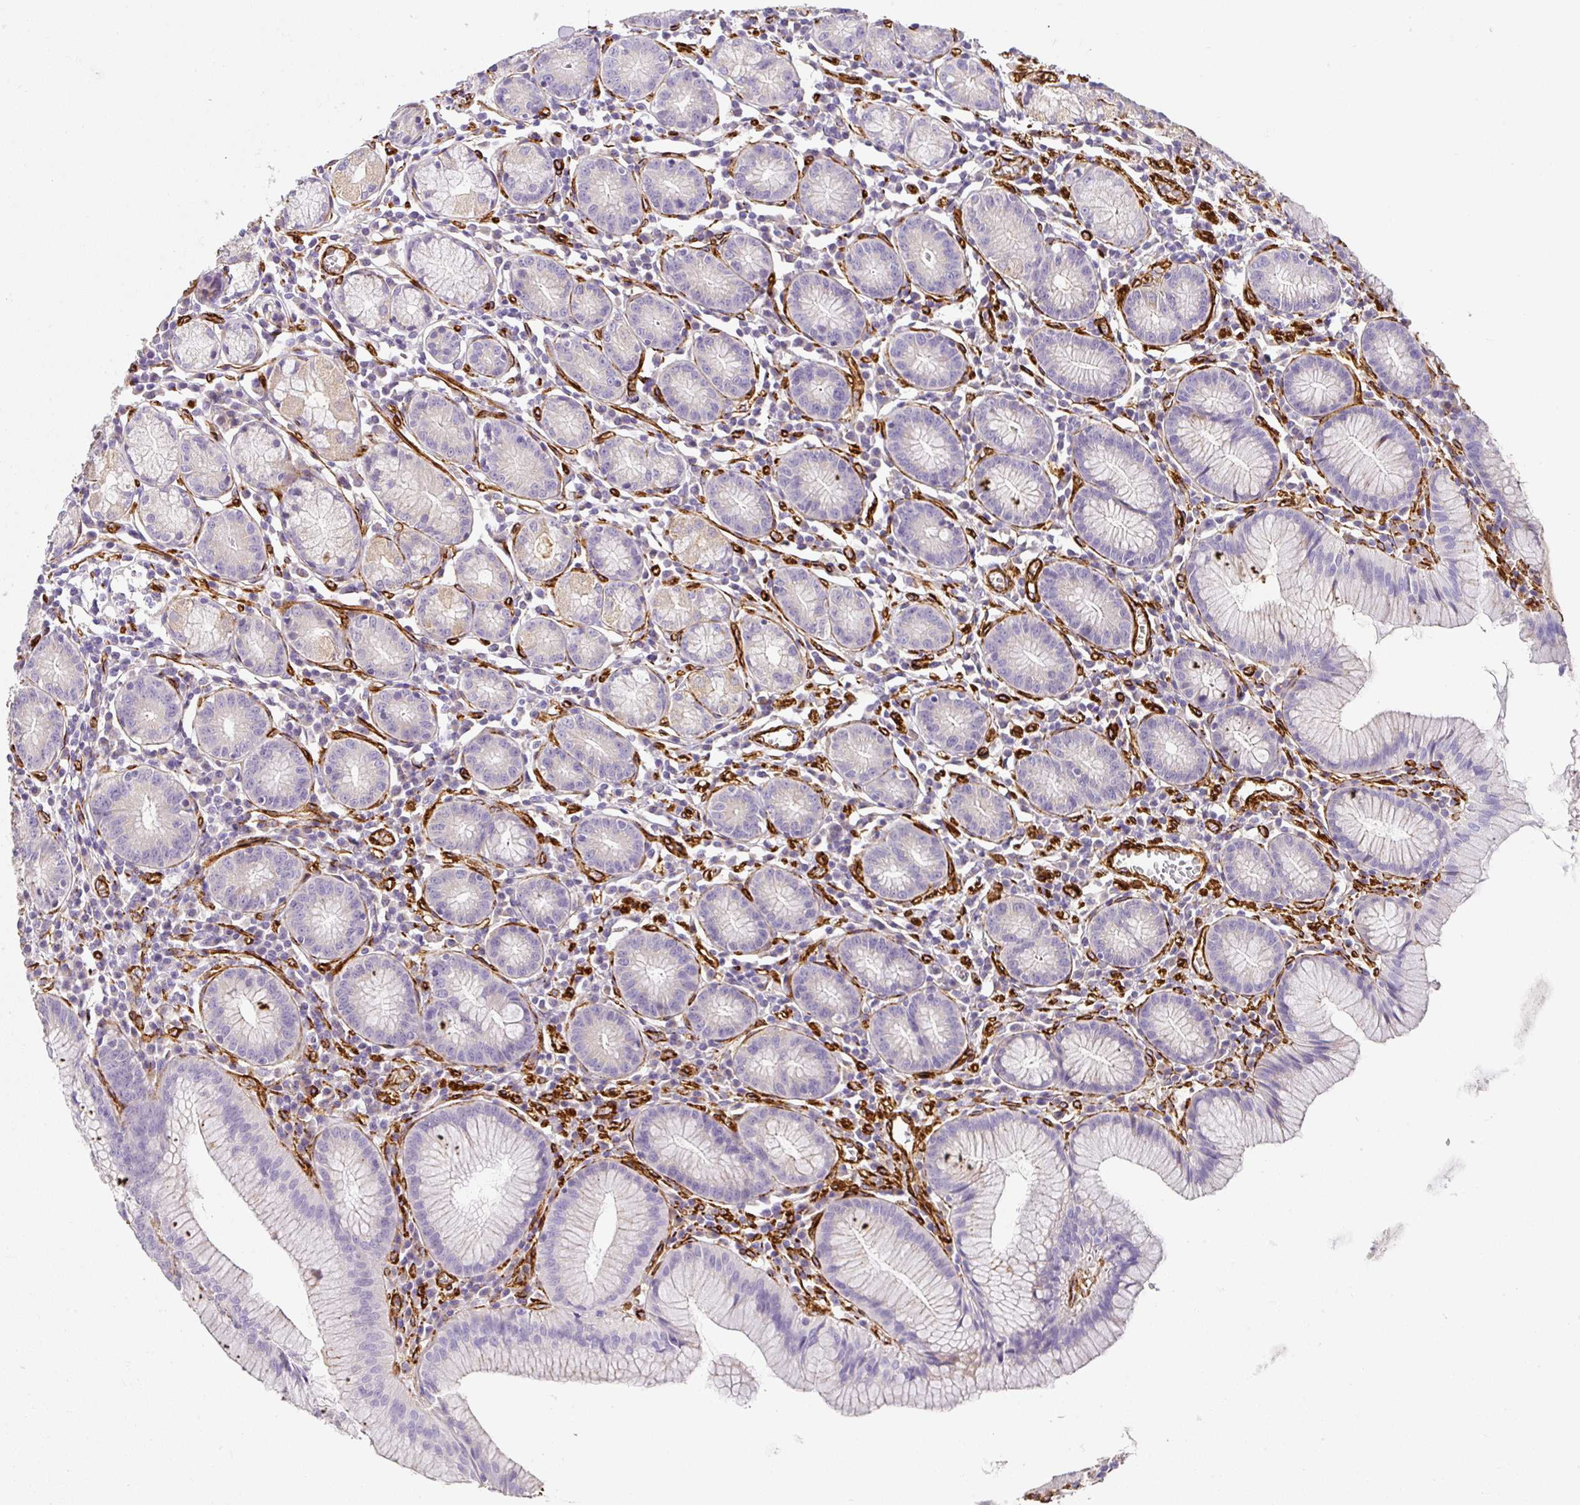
{"staining": {"intensity": "weak", "quantity": "25%-75%", "location": "cytoplasmic/membranous"}, "tissue": "stomach", "cell_type": "Glandular cells", "image_type": "normal", "snomed": [{"axis": "morphology", "description": "Normal tissue, NOS"}, {"axis": "topography", "description": "Stomach"}], "caption": "Immunohistochemistry micrograph of benign stomach: stomach stained using IHC reveals low levels of weak protein expression localized specifically in the cytoplasmic/membranous of glandular cells, appearing as a cytoplasmic/membranous brown color.", "gene": "SLC25A17", "patient": {"sex": "male", "age": 55}}